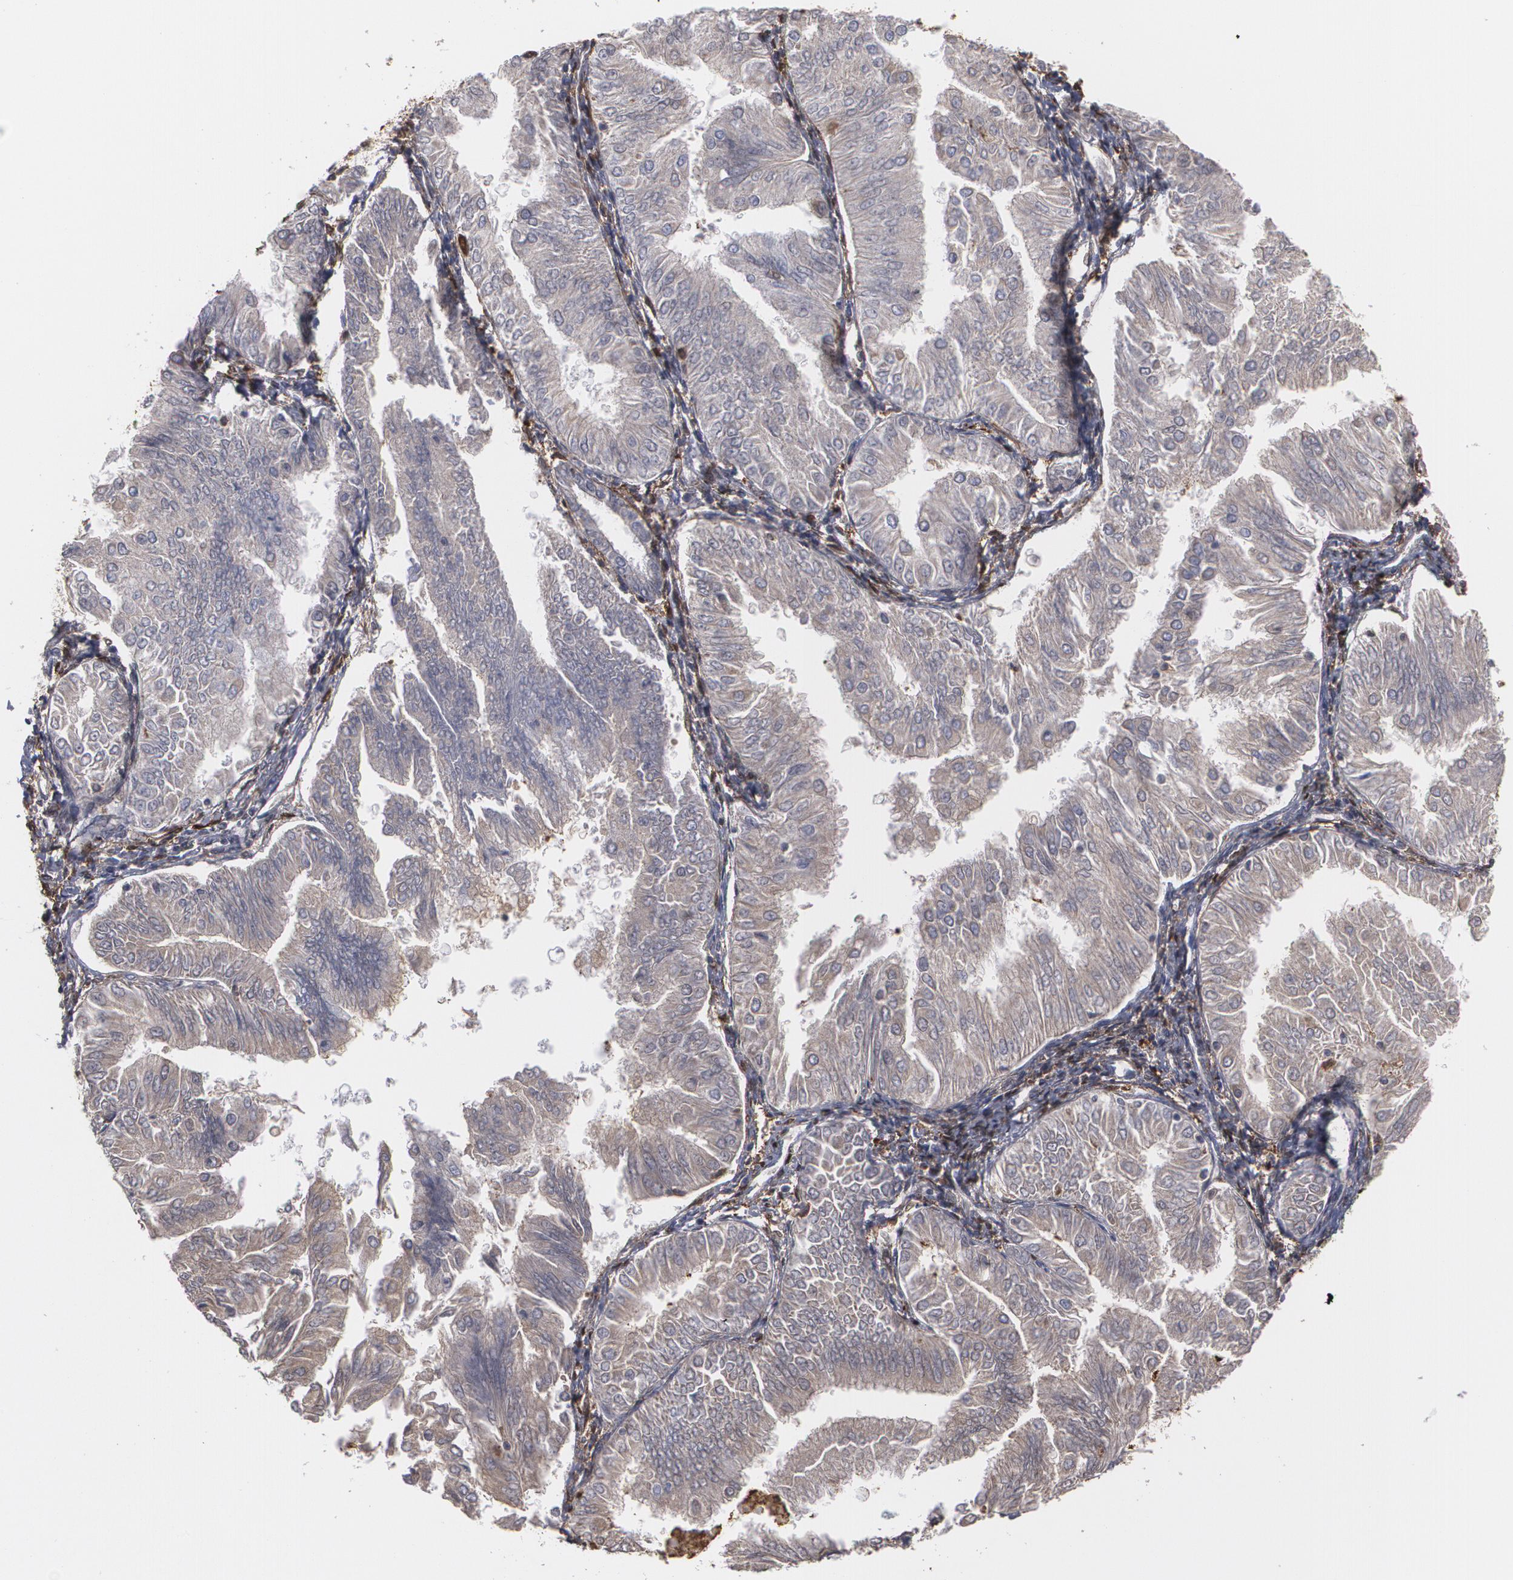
{"staining": {"intensity": "weak", "quantity": ">75%", "location": "cytoplasmic/membranous"}, "tissue": "endometrial cancer", "cell_type": "Tumor cells", "image_type": "cancer", "snomed": [{"axis": "morphology", "description": "Adenocarcinoma, NOS"}, {"axis": "topography", "description": "Endometrium"}], "caption": "Weak cytoplasmic/membranous expression for a protein is appreciated in approximately >75% of tumor cells of adenocarcinoma (endometrial) using immunohistochemistry (IHC).", "gene": "ODC1", "patient": {"sex": "female", "age": 53}}